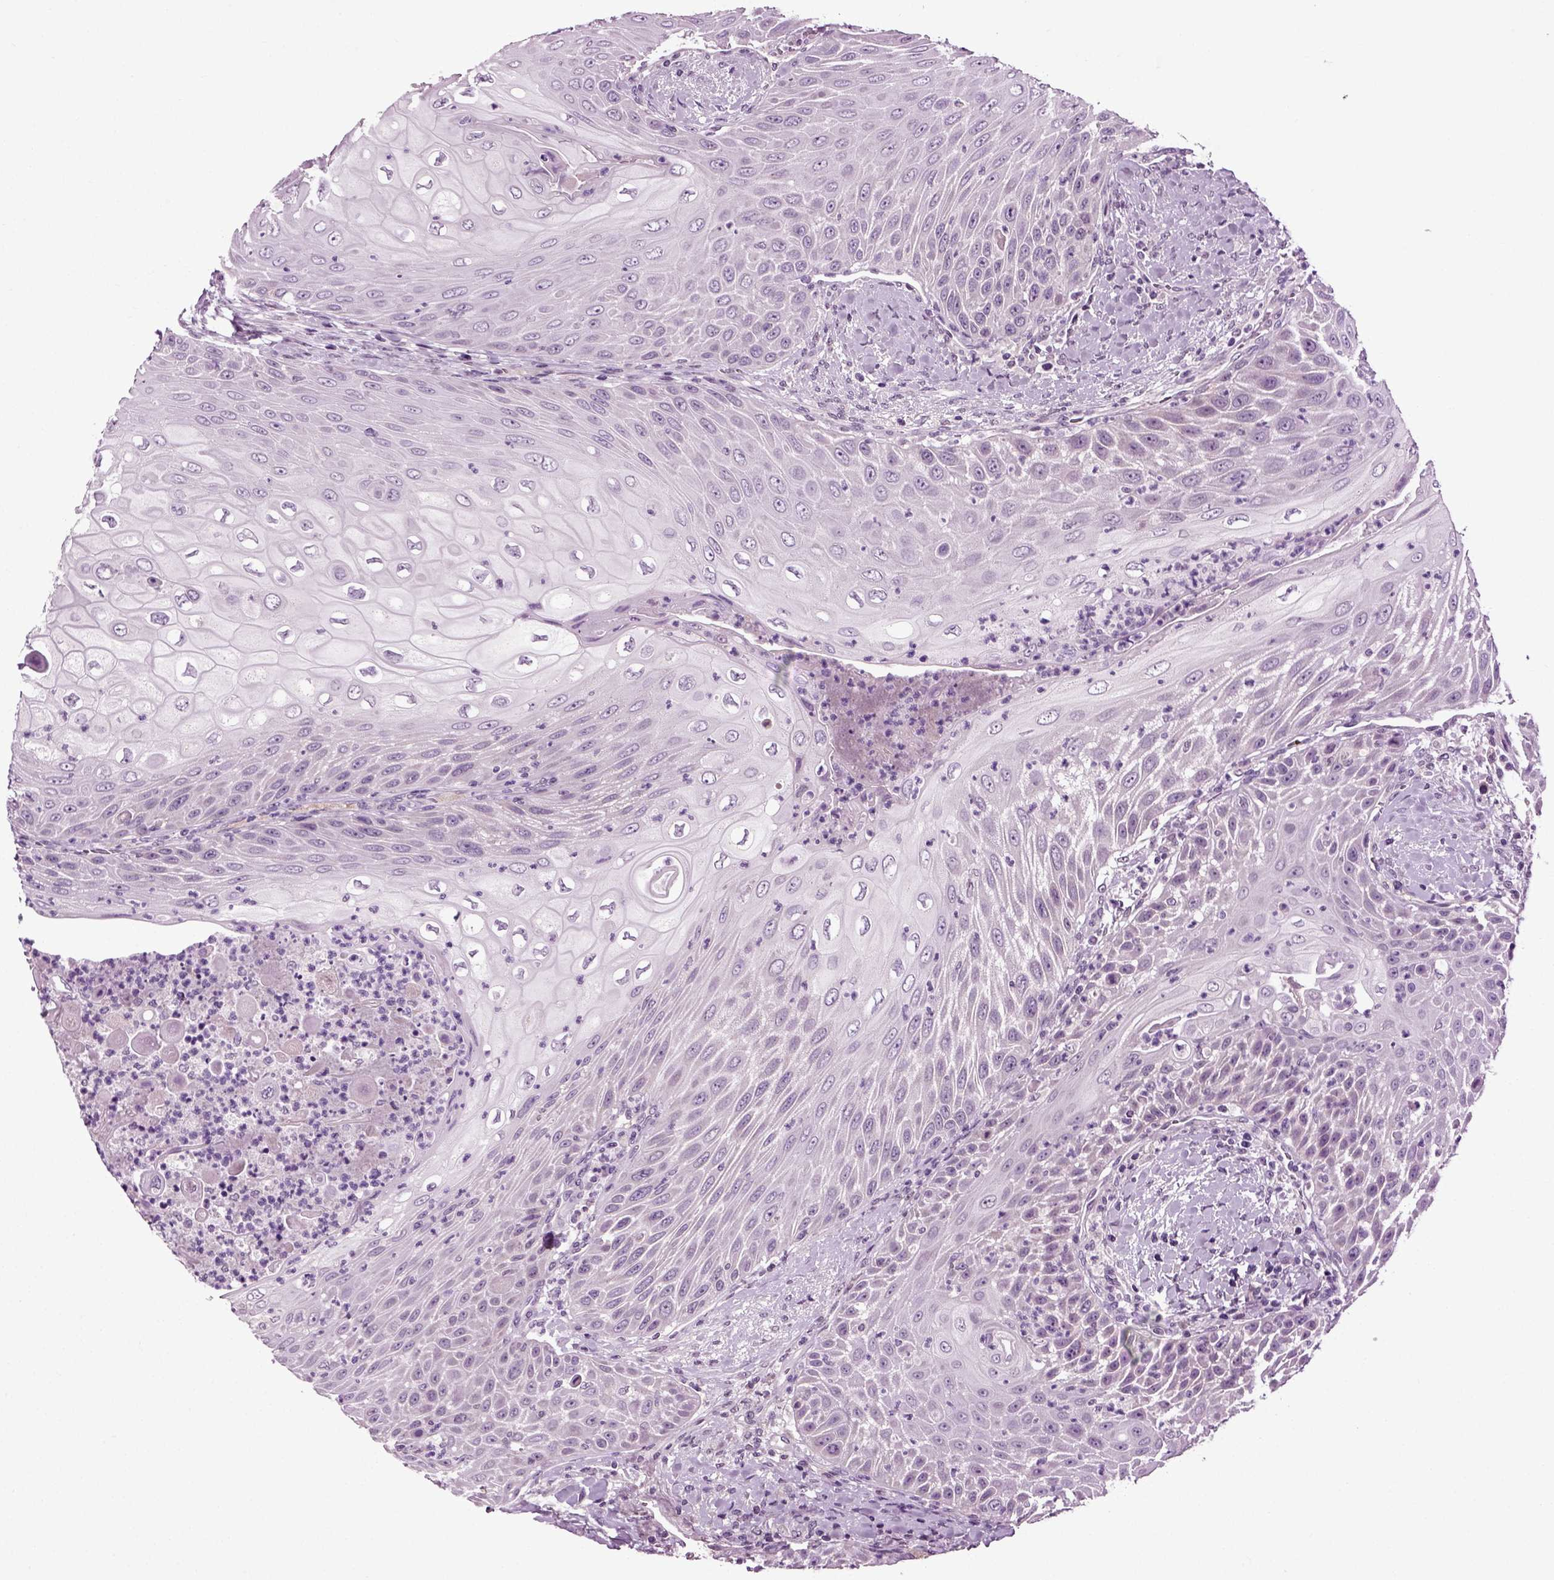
{"staining": {"intensity": "negative", "quantity": "none", "location": "none"}, "tissue": "head and neck cancer", "cell_type": "Tumor cells", "image_type": "cancer", "snomed": [{"axis": "morphology", "description": "Squamous cell carcinoma, NOS"}, {"axis": "topography", "description": "Head-Neck"}], "caption": "IHC image of neoplastic tissue: head and neck squamous cell carcinoma stained with DAB demonstrates no significant protein expression in tumor cells.", "gene": "SPATA17", "patient": {"sex": "male", "age": 69}}